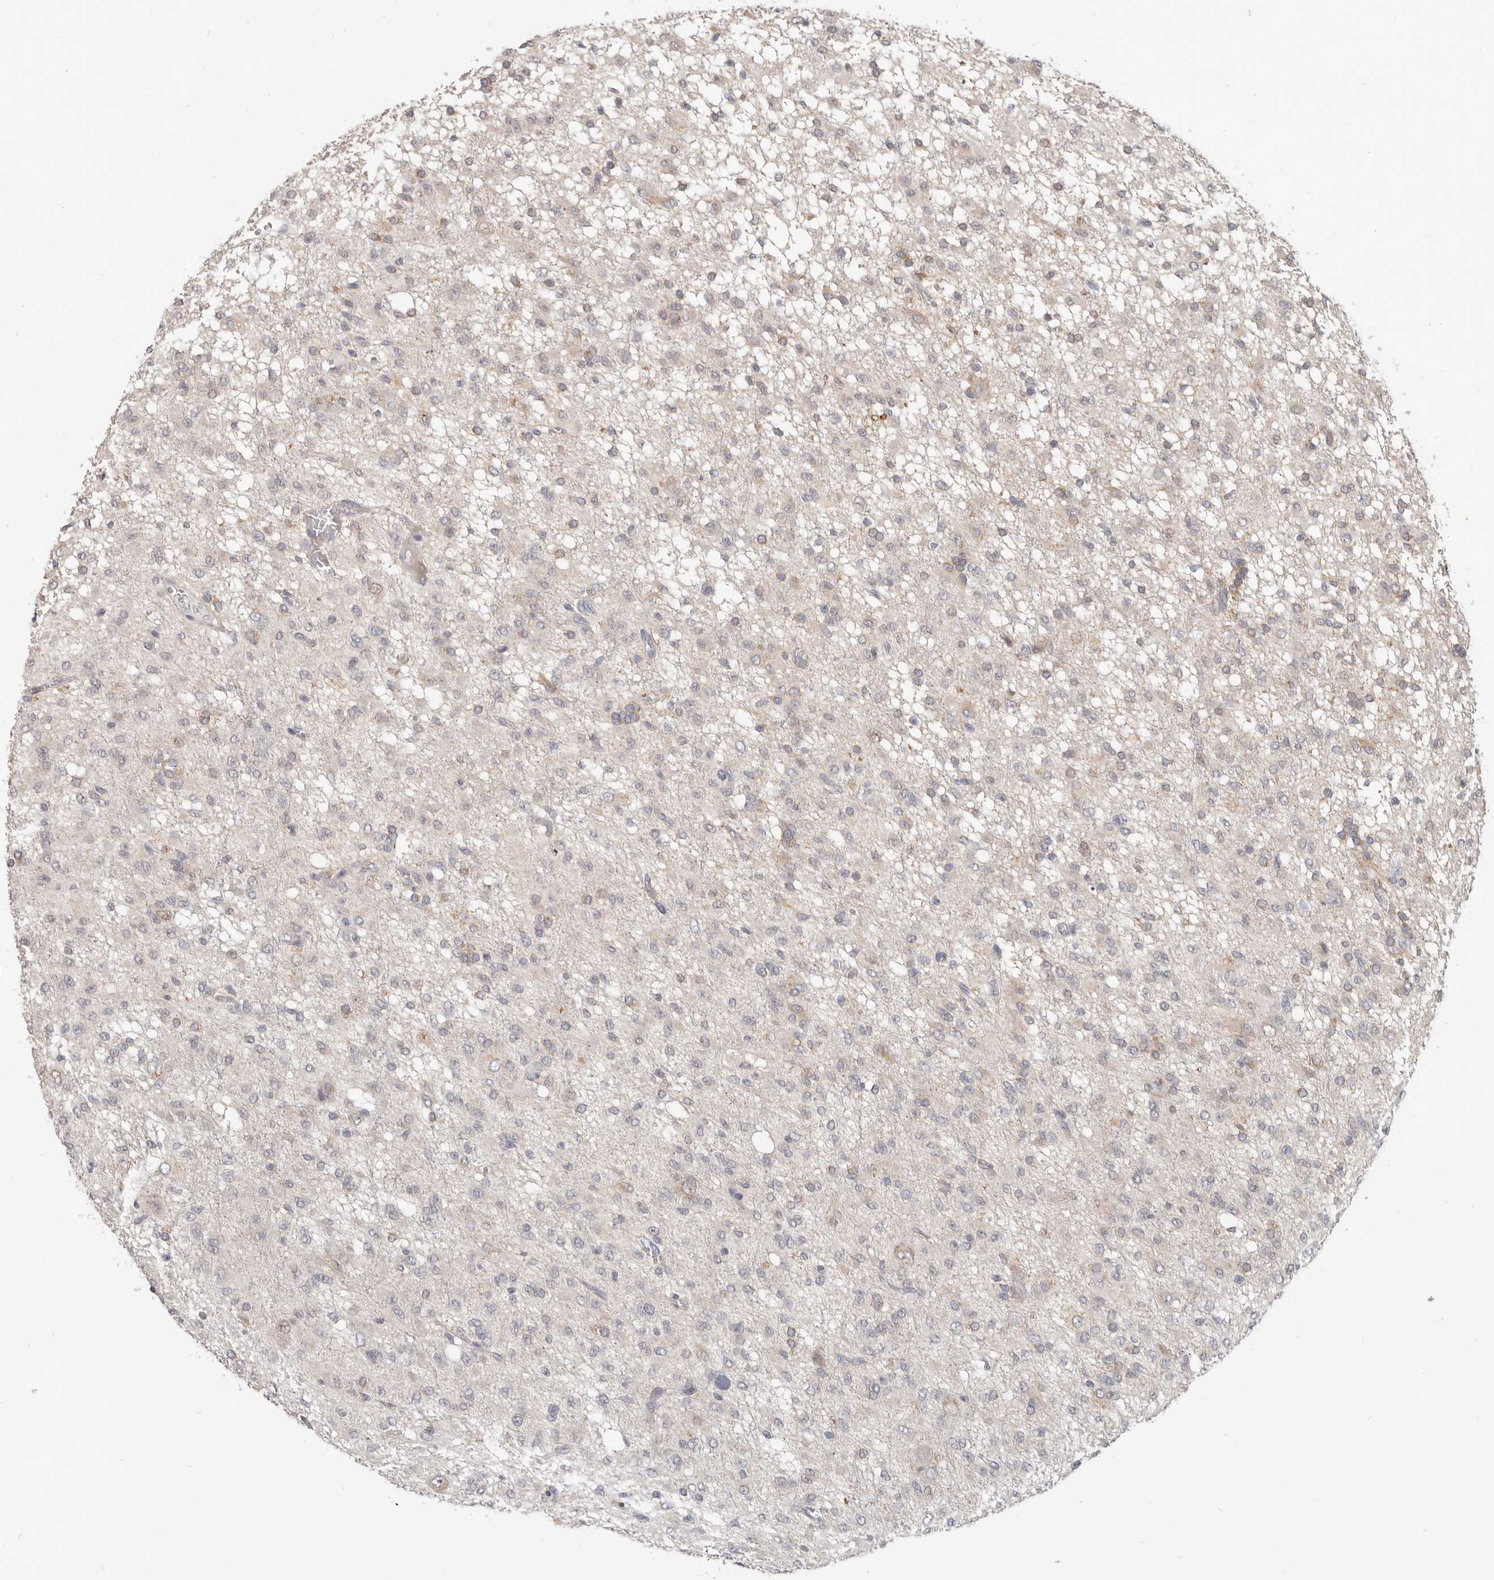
{"staining": {"intensity": "negative", "quantity": "none", "location": "none"}, "tissue": "glioma", "cell_type": "Tumor cells", "image_type": "cancer", "snomed": [{"axis": "morphology", "description": "Glioma, malignant, High grade"}, {"axis": "topography", "description": "Brain"}], "caption": "Tumor cells show no significant staining in glioma. The staining was performed using DAB to visualize the protein expression in brown, while the nuclei were stained in blue with hematoxylin (Magnification: 20x).", "gene": "WDR77", "patient": {"sex": "female", "age": 59}}